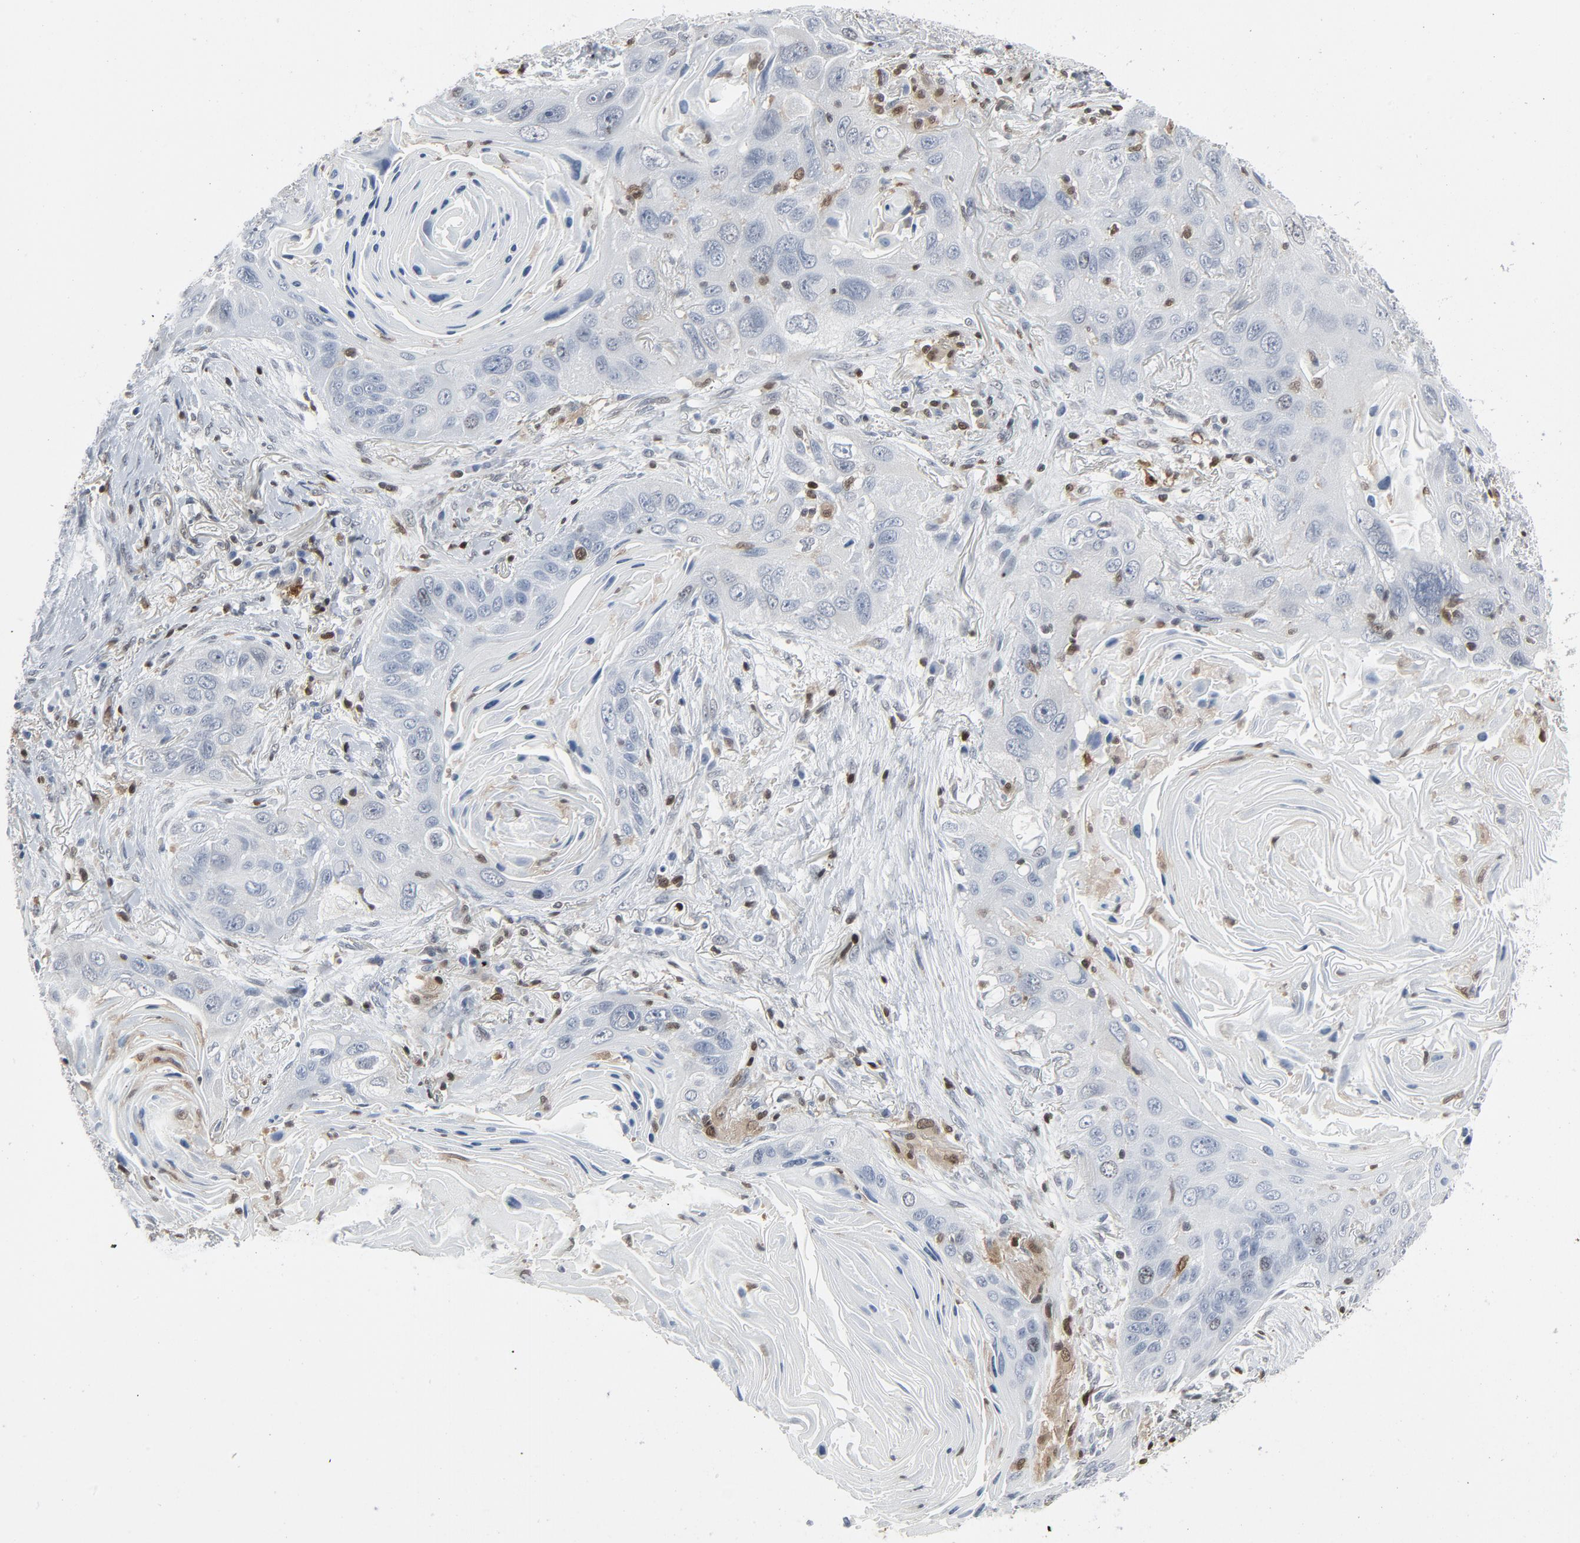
{"staining": {"intensity": "negative", "quantity": "none", "location": "none"}, "tissue": "lung cancer", "cell_type": "Tumor cells", "image_type": "cancer", "snomed": [{"axis": "morphology", "description": "Squamous cell carcinoma, NOS"}, {"axis": "topography", "description": "Lung"}], "caption": "Immunohistochemistry image of neoplastic tissue: human lung cancer (squamous cell carcinoma) stained with DAB (3,3'-diaminobenzidine) reveals no significant protein expression in tumor cells.", "gene": "STAT5A", "patient": {"sex": "female", "age": 67}}